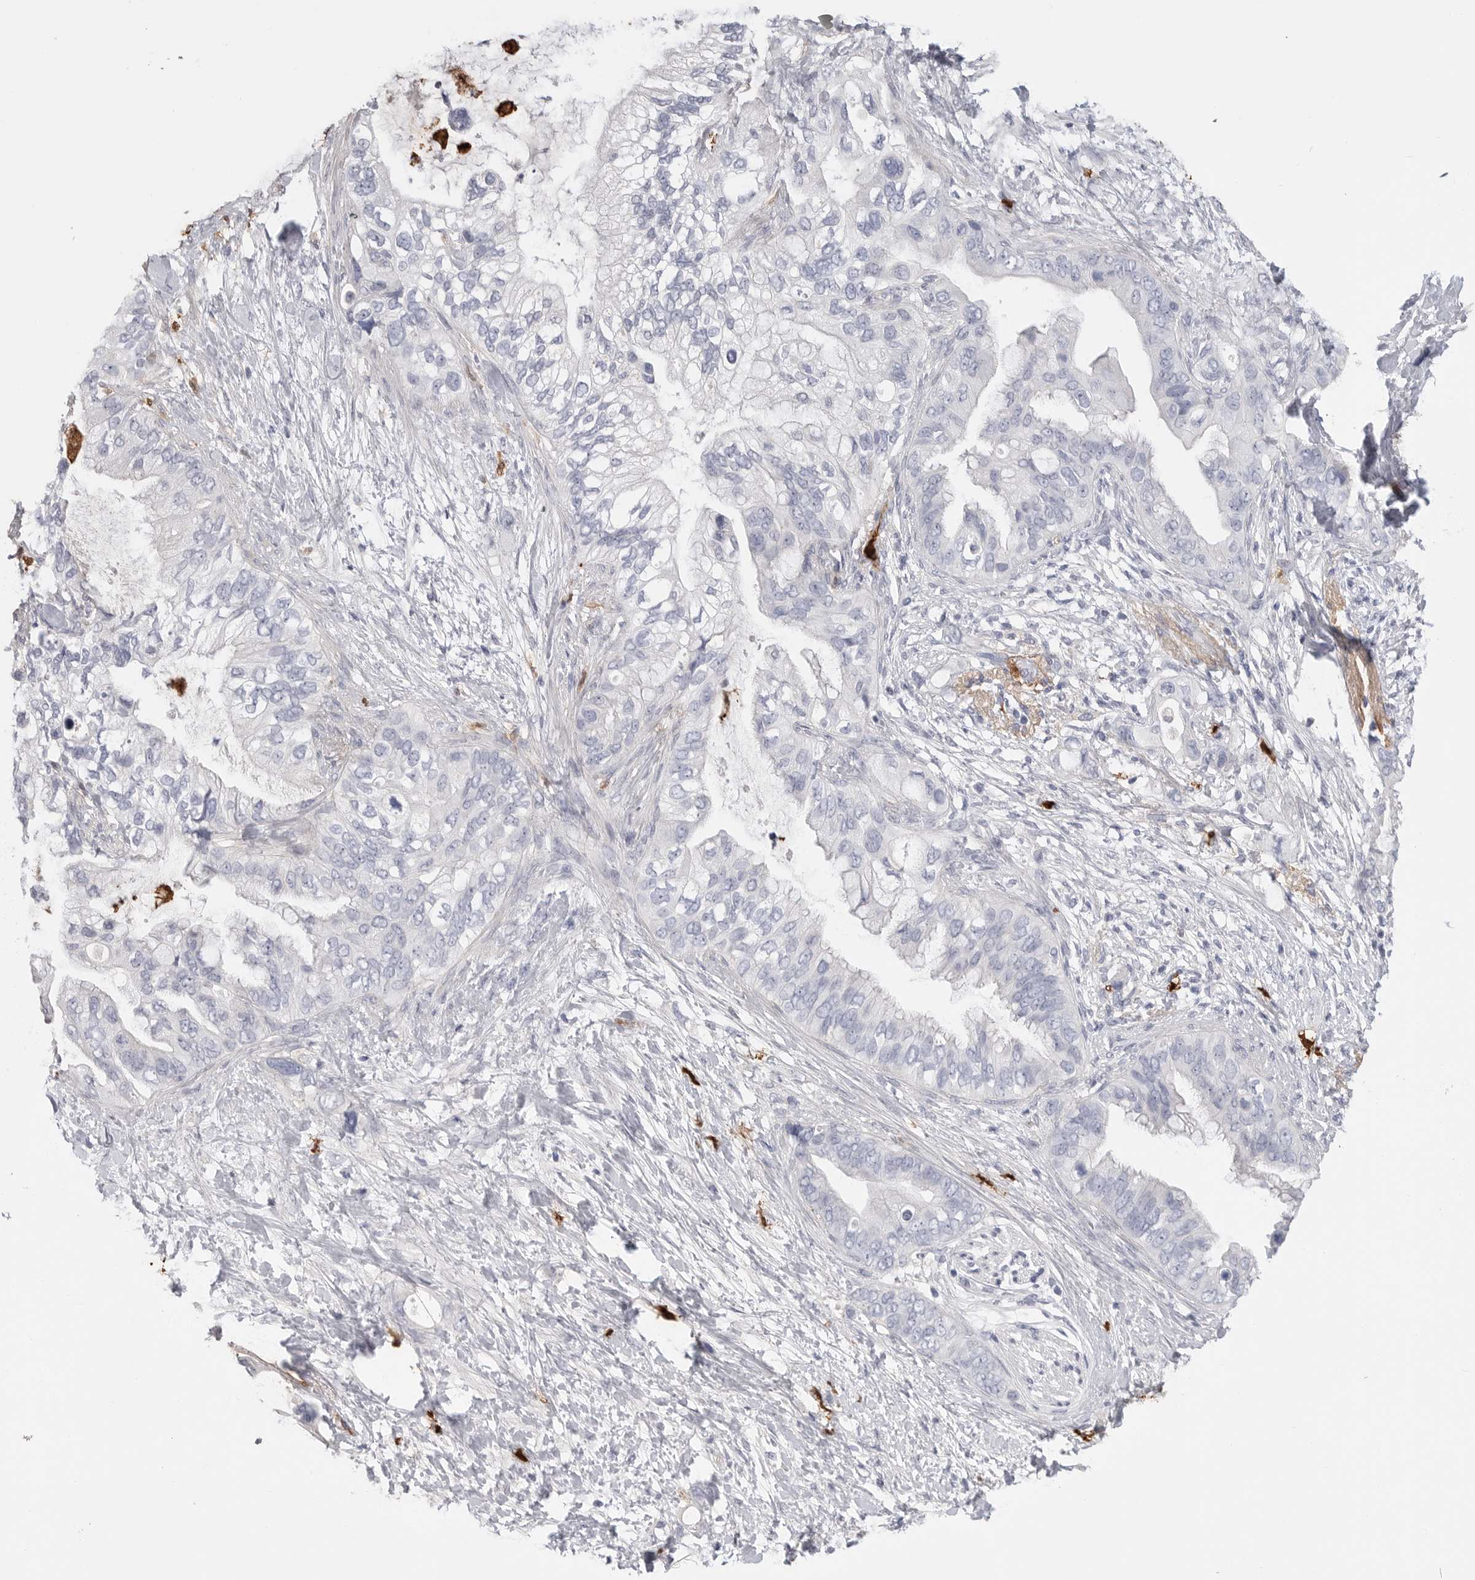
{"staining": {"intensity": "negative", "quantity": "none", "location": "none"}, "tissue": "pancreatic cancer", "cell_type": "Tumor cells", "image_type": "cancer", "snomed": [{"axis": "morphology", "description": "Adenocarcinoma, NOS"}, {"axis": "topography", "description": "Pancreas"}], "caption": "The immunohistochemistry histopathology image has no significant positivity in tumor cells of pancreatic adenocarcinoma tissue.", "gene": "CYB561D1", "patient": {"sex": "female", "age": 56}}